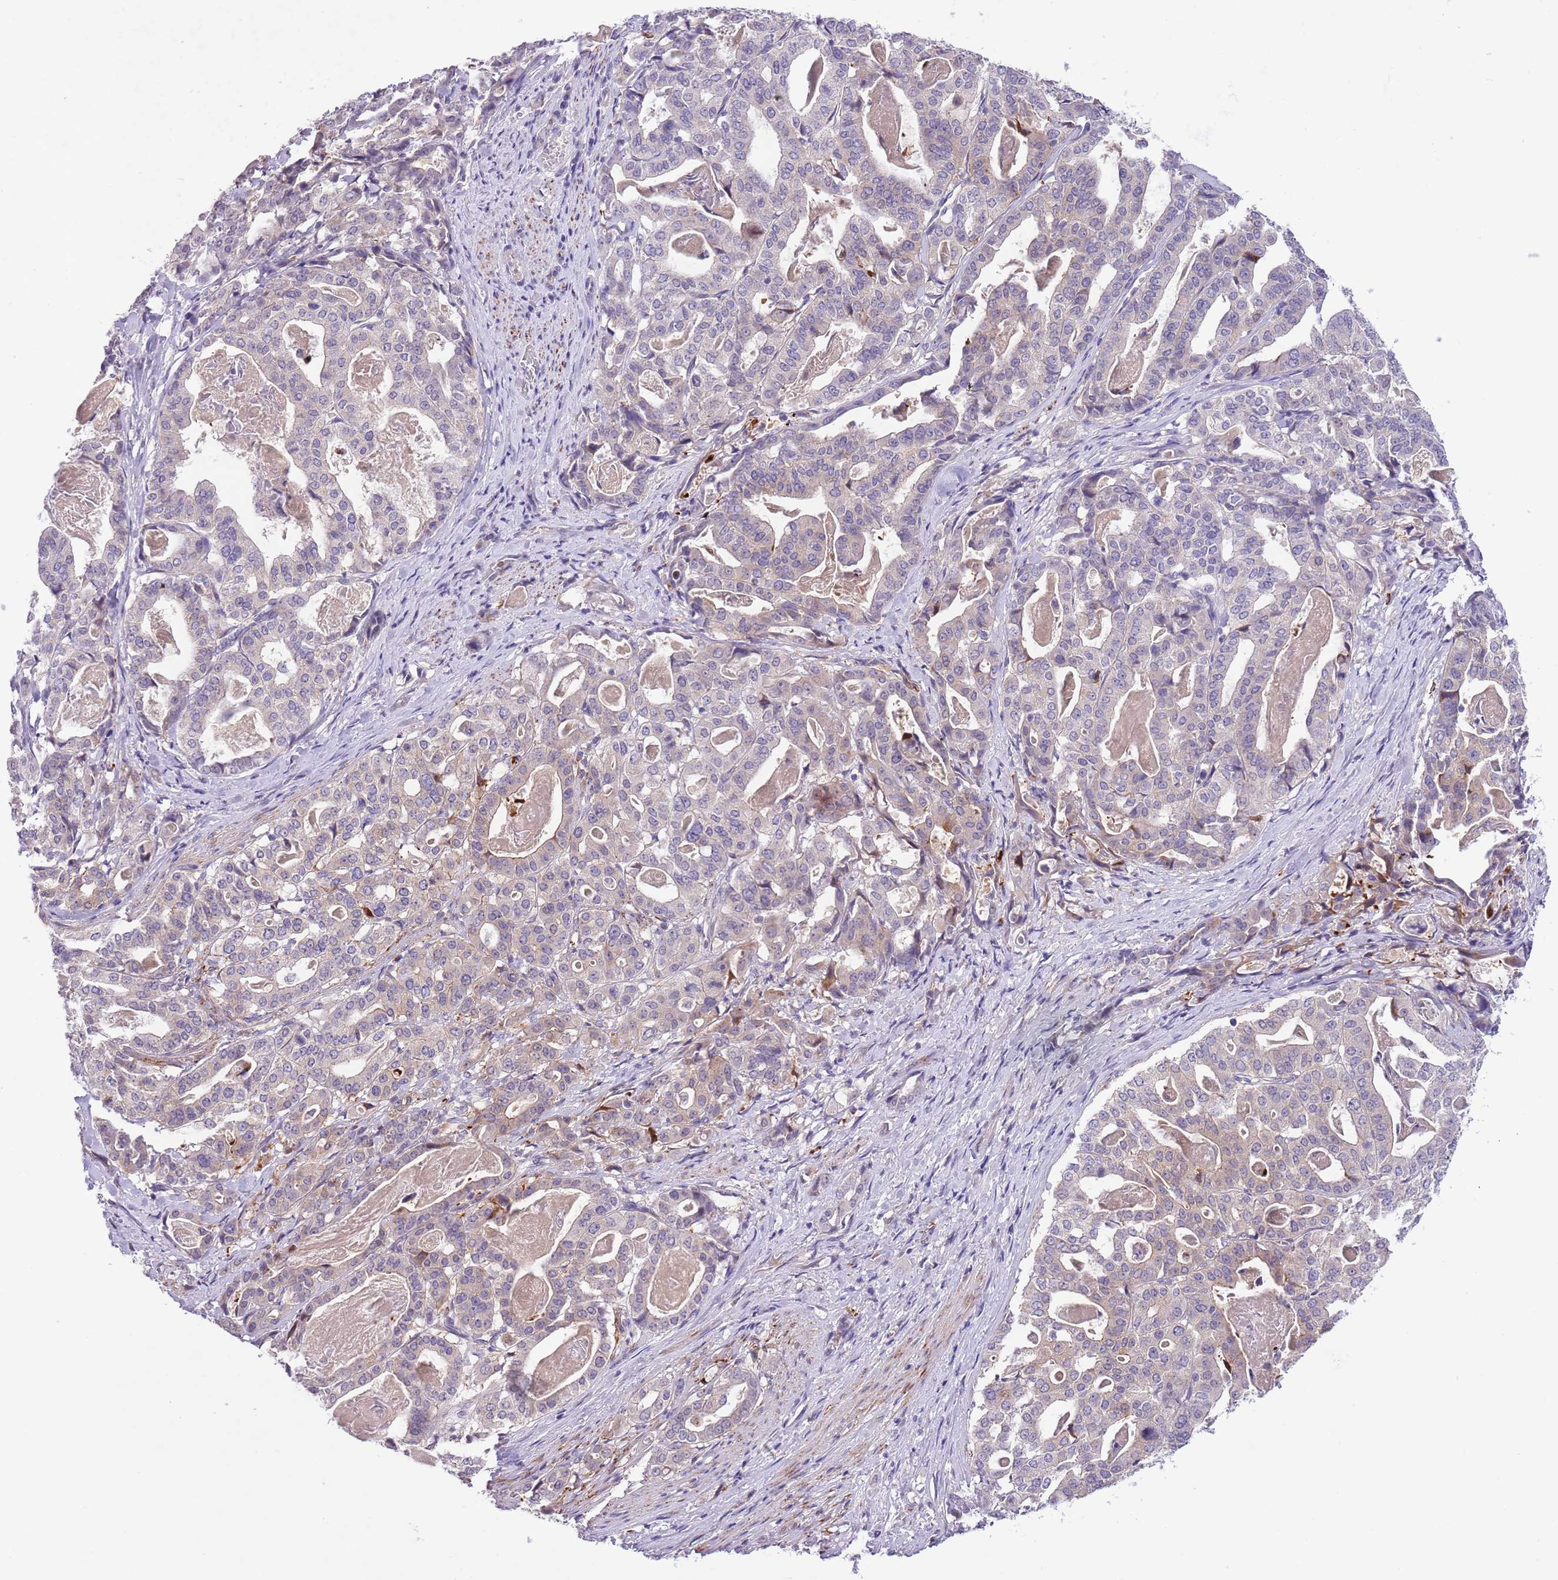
{"staining": {"intensity": "weak", "quantity": "<25%", "location": "cytoplasmic/membranous"}, "tissue": "stomach cancer", "cell_type": "Tumor cells", "image_type": "cancer", "snomed": [{"axis": "morphology", "description": "Adenocarcinoma, NOS"}, {"axis": "topography", "description": "Stomach"}], "caption": "Tumor cells show no significant expression in stomach cancer.", "gene": "ZNF658", "patient": {"sex": "male", "age": 48}}